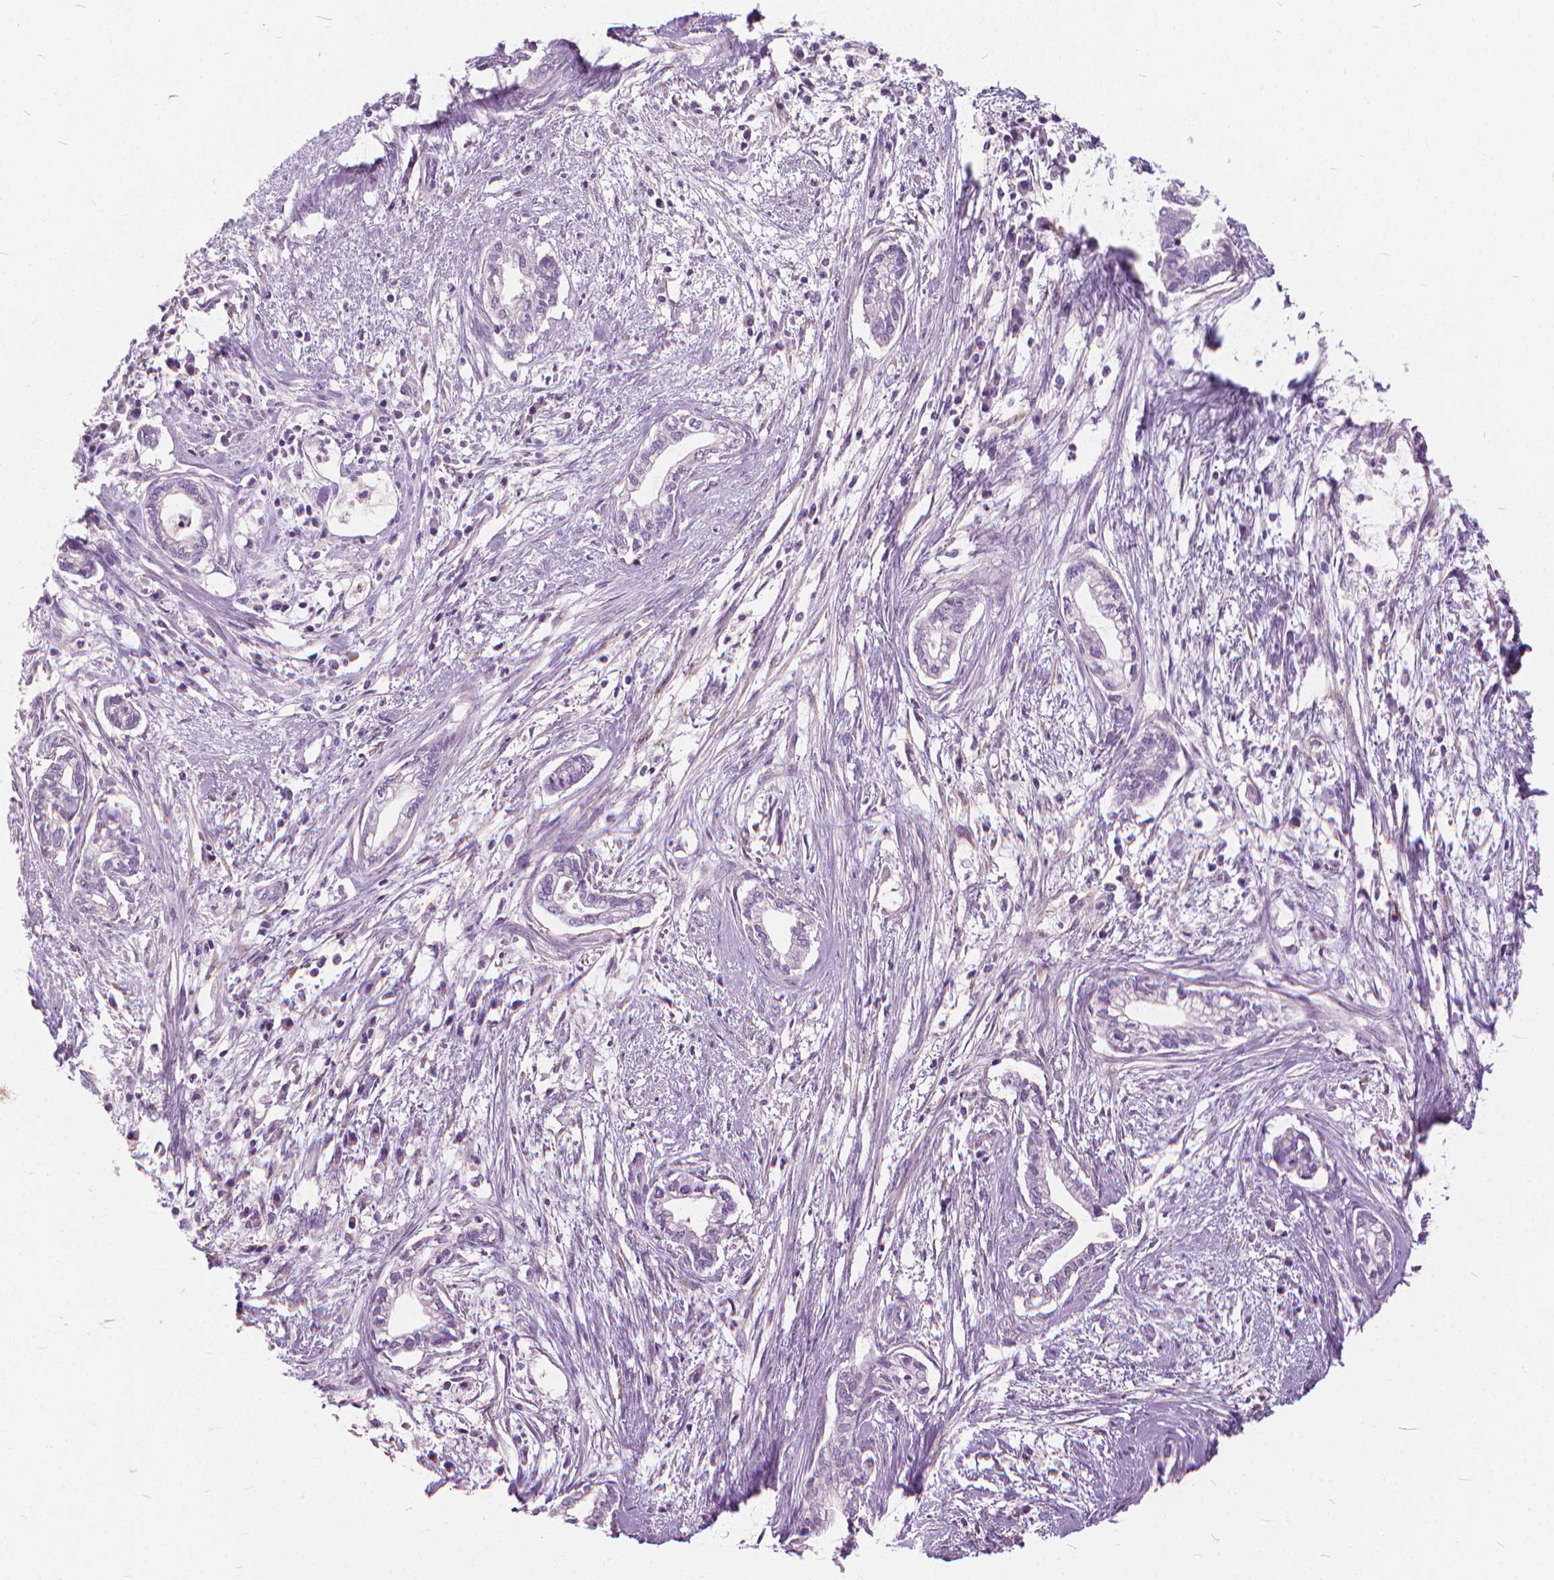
{"staining": {"intensity": "negative", "quantity": "none", "location": "none"}, "tissue": "cervical cancer", "cell_type": "Tumor cells", "image_type": "cancer", "snomed": [{"axis": "morphology", "description": "Adenocarcinoma, NOS"}, {"axis": "topography", "description": "Cervix"}], "caption": "Histopathology image shows no protein staining in tumor cells of cervical adenocarcinoma tissue. (Immunohistochemistry, brightfield microscopy, high magnification).", "gene": "DNM1", "patient": {"sex": "female", "age": 62}}